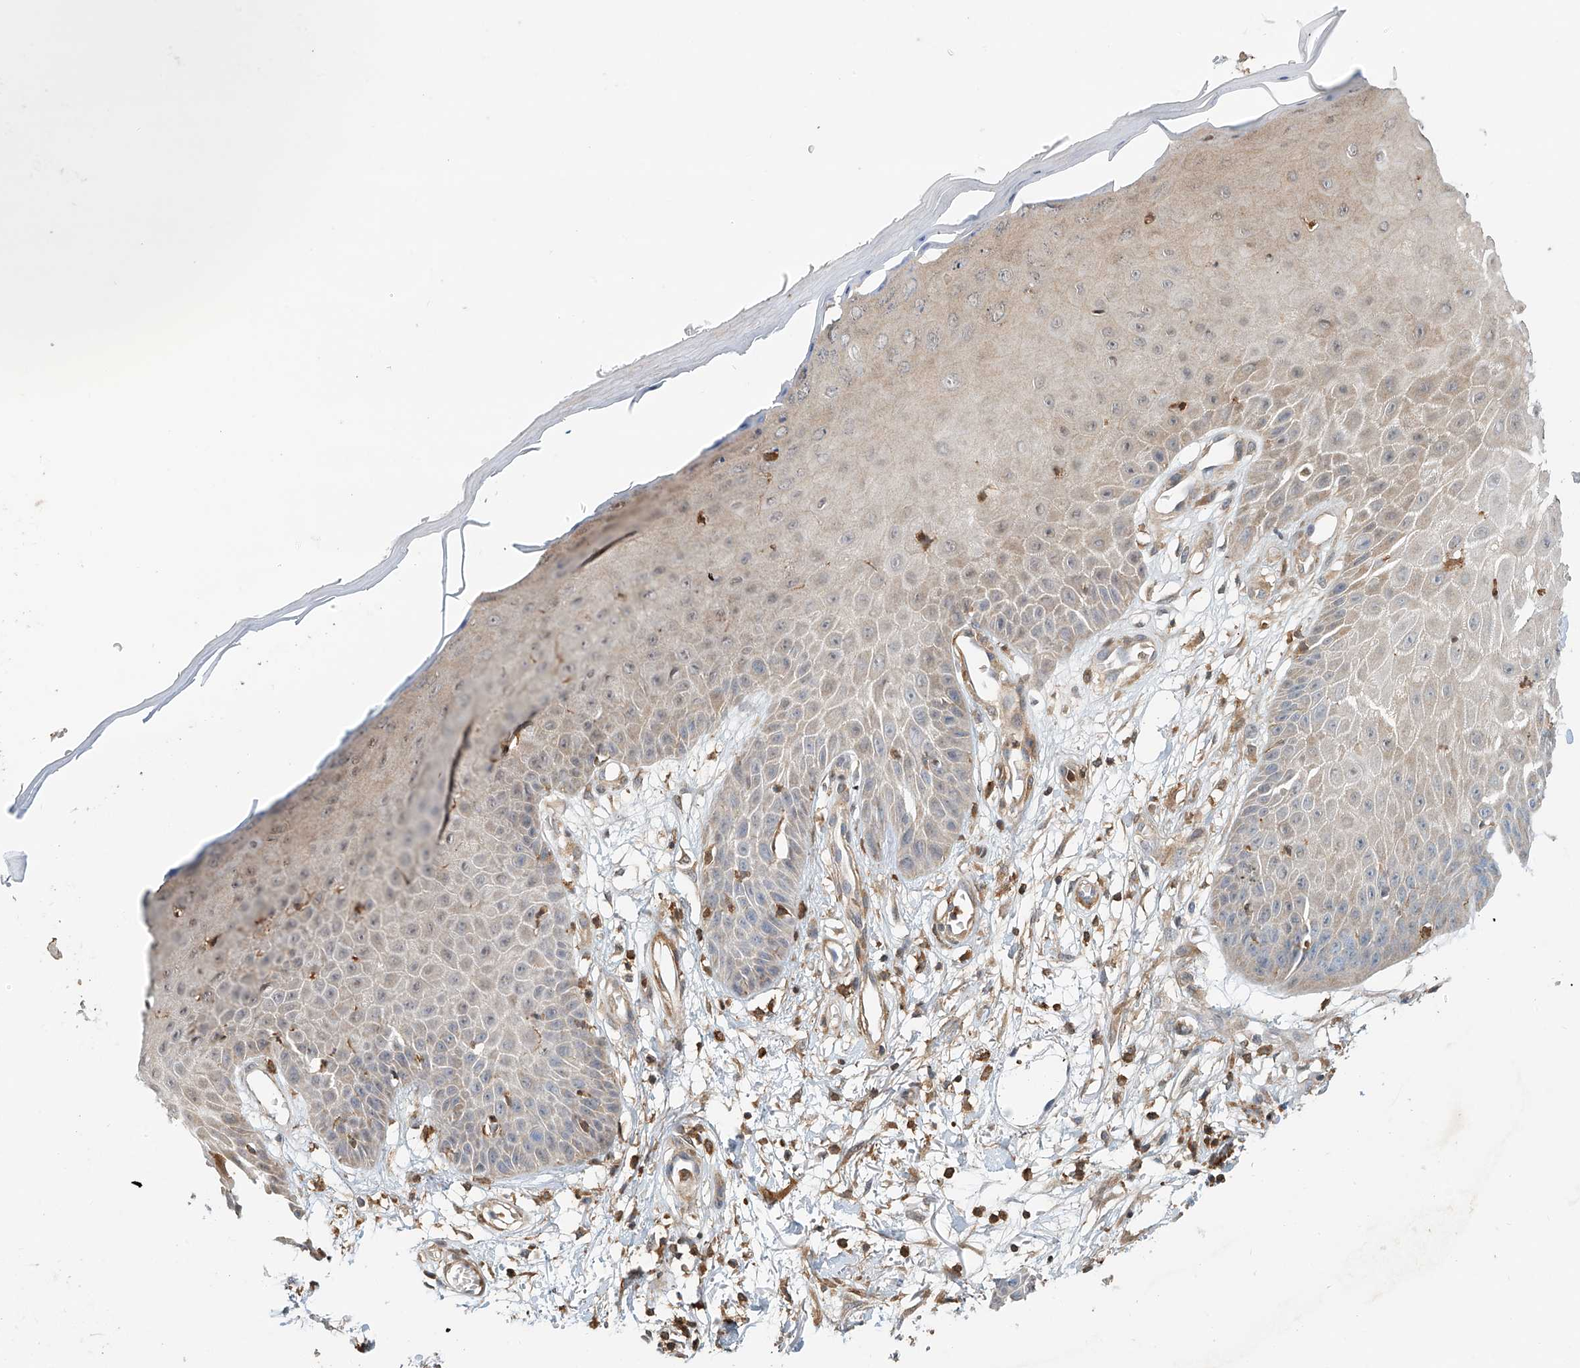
{"staining": {"intensity": "weak", "quantity": ">75%", "location": "cytoplasmic/membranous"}, "tissue": "skin", "cell_type": "Fibroblasts", "image_type": "normal", "snomed": [{"axis": "morphology", "description": "Normal tissue, NOS"}, {"axis": "morphology", "description": "Inflammation, NOS"}, {"axis": "topography", "description": "Skin"}], "caption": "IHC (DAB (3,3'-diaminobenzidine)) staining of unremarkable human skin shows weak cytoplasmic/membranous protein positivity in about >75% of fibroblasts.", "gene": "MICAL1", "patient": {"sex": "female", "age": 44}}